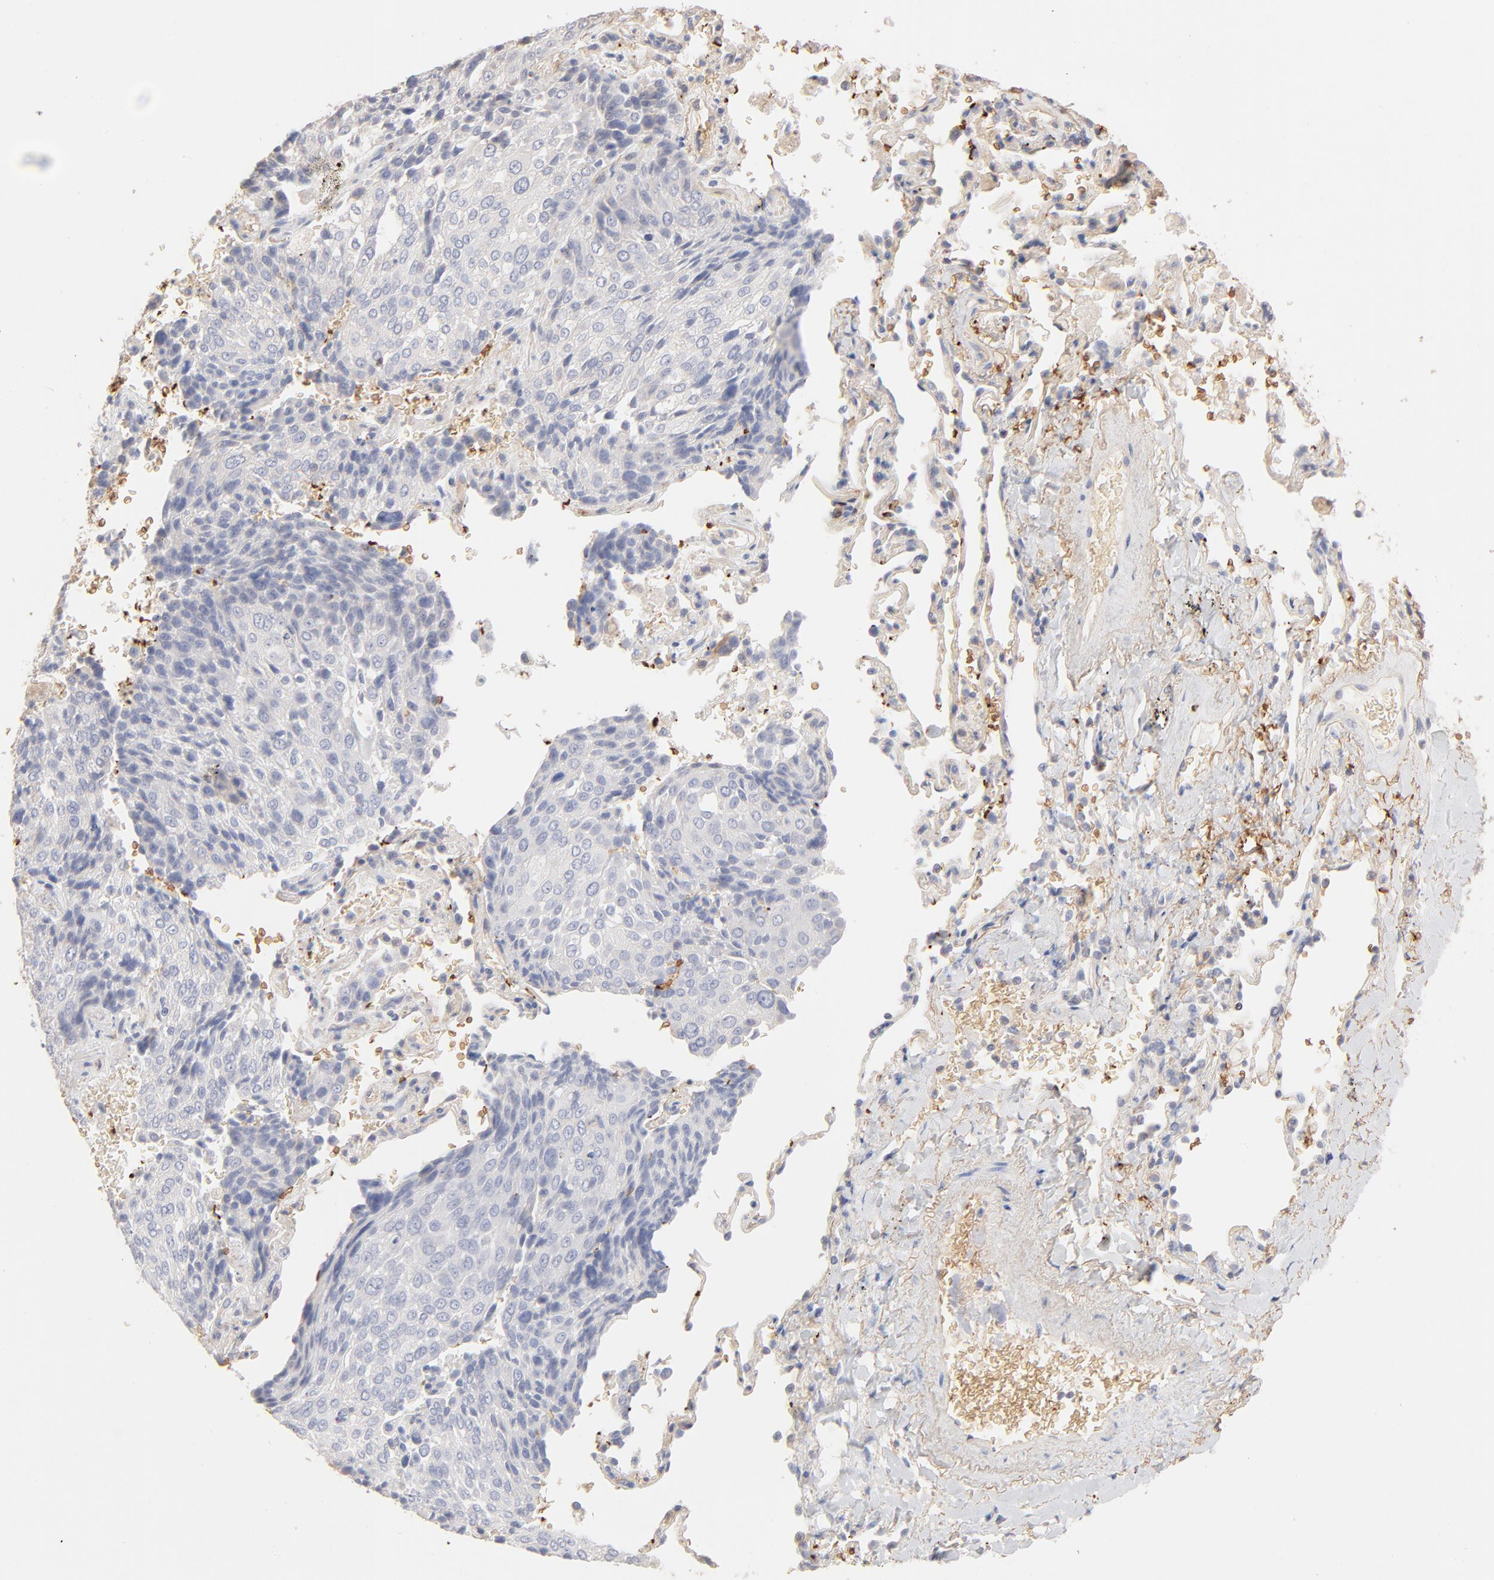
{"staining": {"intensity": "negative", "quantity": "none", "location": "none"}, "tissue": "lung cancer", "cell_type": "Tumor cells", "image_type": "cancer", "snomed": [{"axis": "morphology", "description": "Squamous cell carcinoma, NOS"}, {"axis": "topography", "description": "Lung"}], "caption": "Immunohistochemical staining of lung cancer (squamous cell carcinoma) displays no significant expression in tumor cells. (Brightfield microscopy of DAB (3,3'-diaminobenzidine) immunohistochemistry at high magnification).", "gene": "SPTB", "patient": {"sex": "male", "age": 54}}